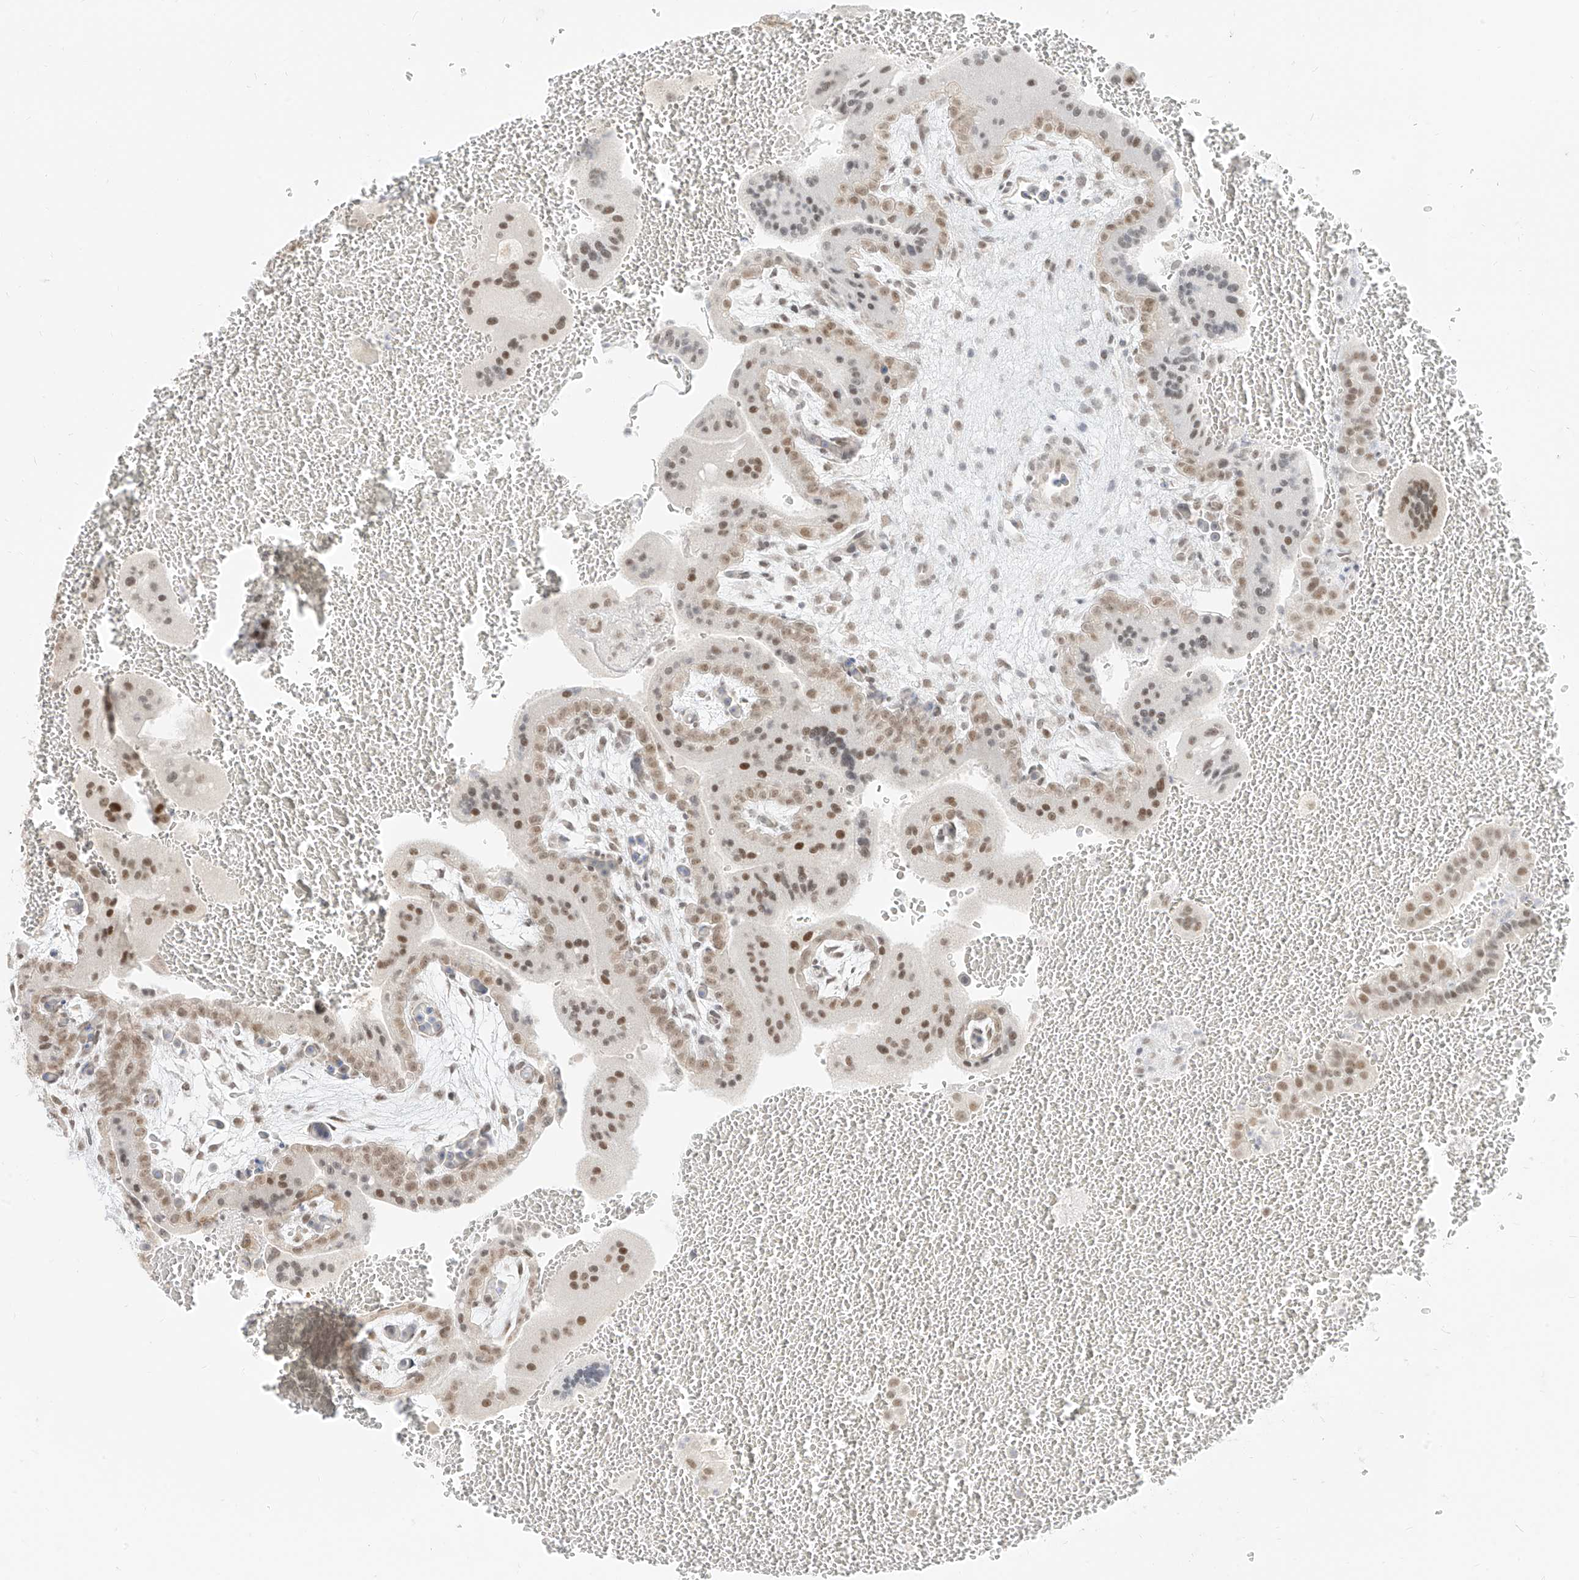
{"staining": {"intensity": "moderate", "quantity": ">75%", "location": "nuclear"}, "tissue": "placenta", "cell_type": "Trophoblastic cells", "image_type": "normal", "snomed": [{"axis": "morphology", "description": "Normal tissue, NOS"}, {"axis": "topography", "description": "Placenta"}], "caption": "Immunohistochemistry (DAB (3,3'-diaminobenzidine)) staining of benign human placenta demonstrates moderate nuclear protein staining in approximately >75% of trophoblastic cells.", "gene": "SUPT5H", "patient": {"sex": "female", "age": 35}}